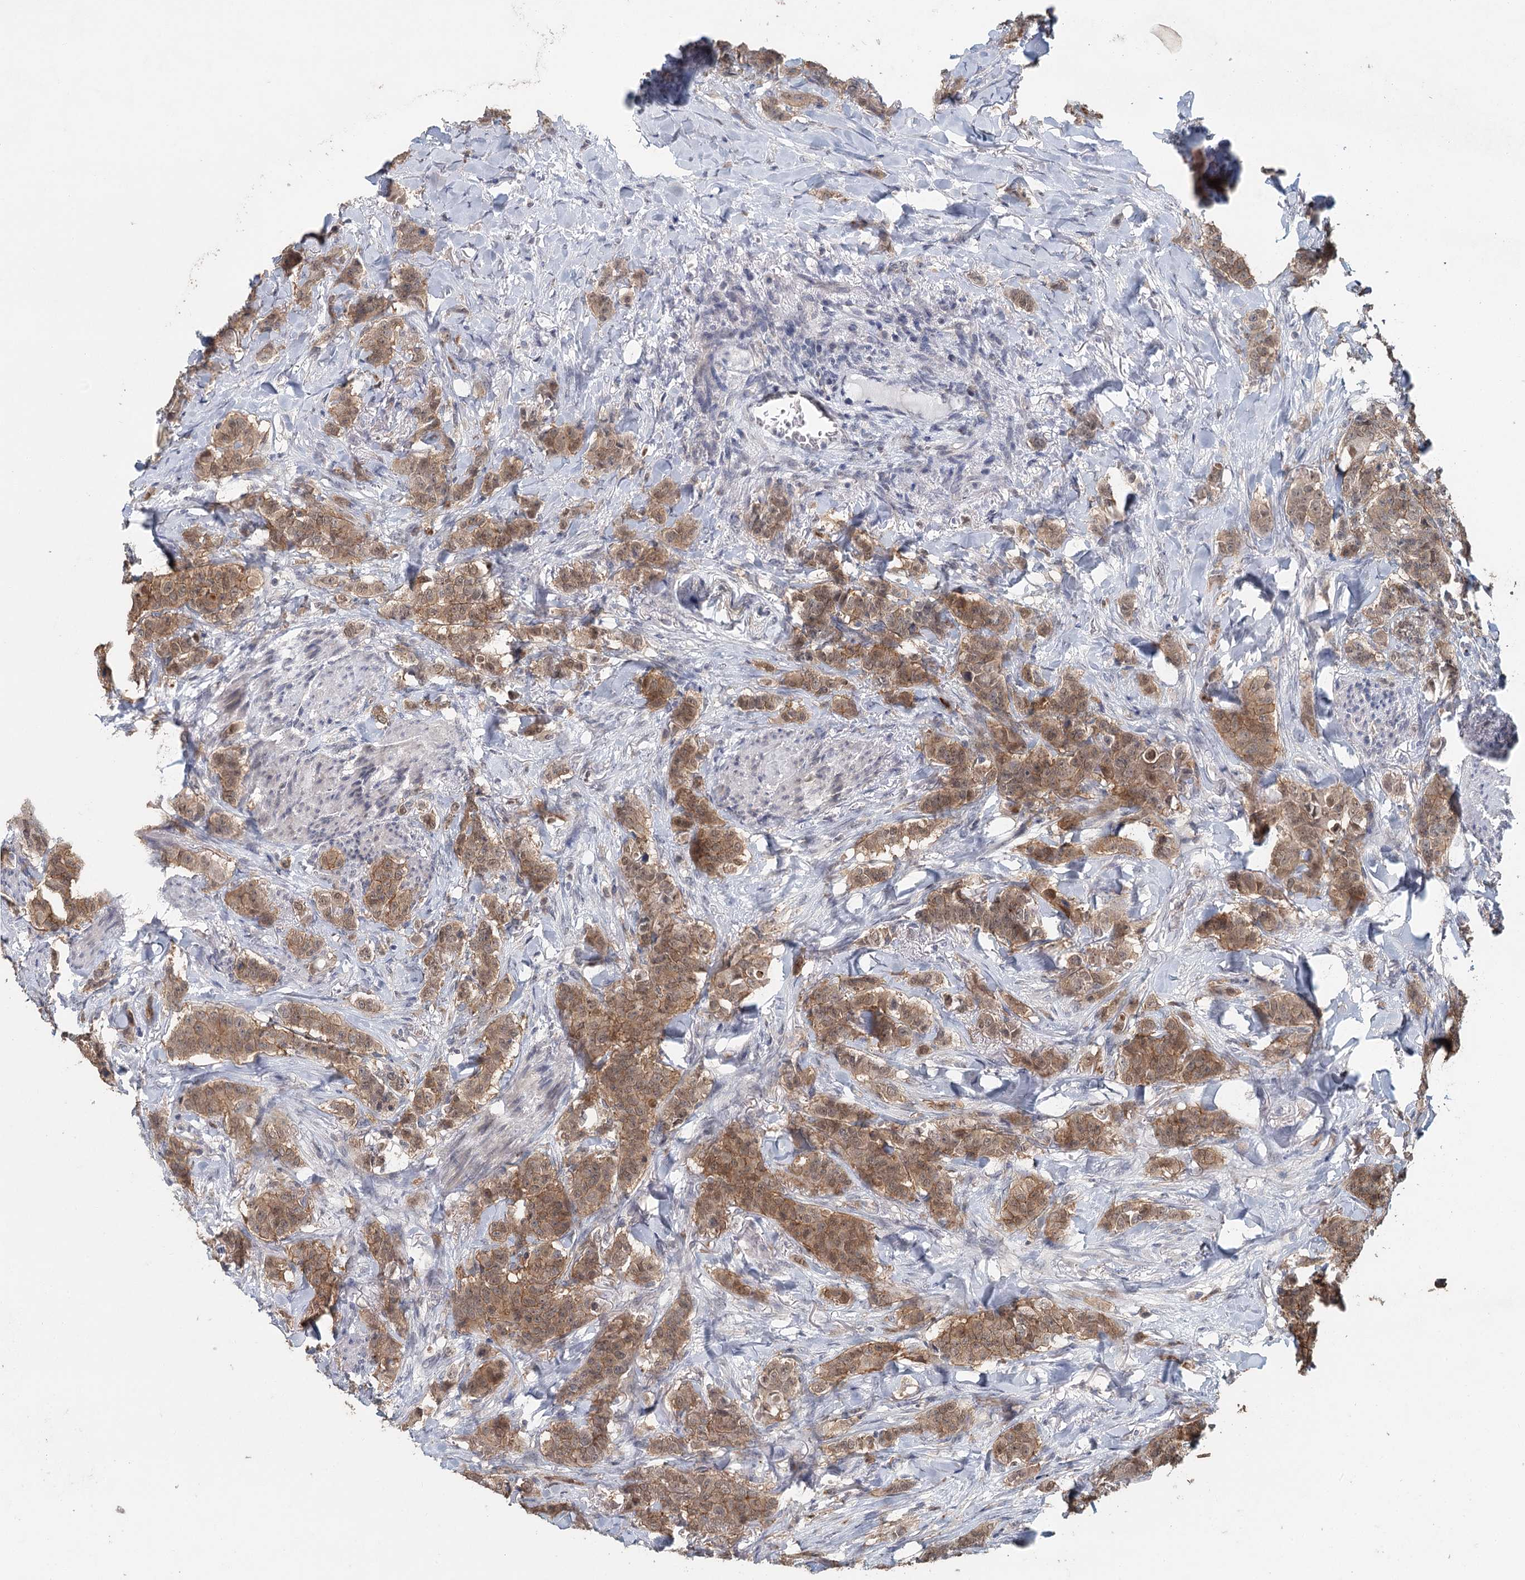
{"staining": {"intensity": "moderate", "quantity": ">75%", "location": "cytoplasmic/membranous,nuclear"}, "tissue": "breast cancer", "cell_type": "Tumor cells", "image_type": "cancer", "snomed": [{"axis": "morphology", "description": "Duct carcinoma"}, {"axis": "topography", "description": "Breast"}], "caption": "IHC photomicrograph of human breast cancer stained for a protein (brown), which displays medium levels of moderate cytoplasmic/membranous and nuclear expression in approximately >75% of tumor cells.", "gene": "ADK", "patient": {"sex": "female", "age": 40}}